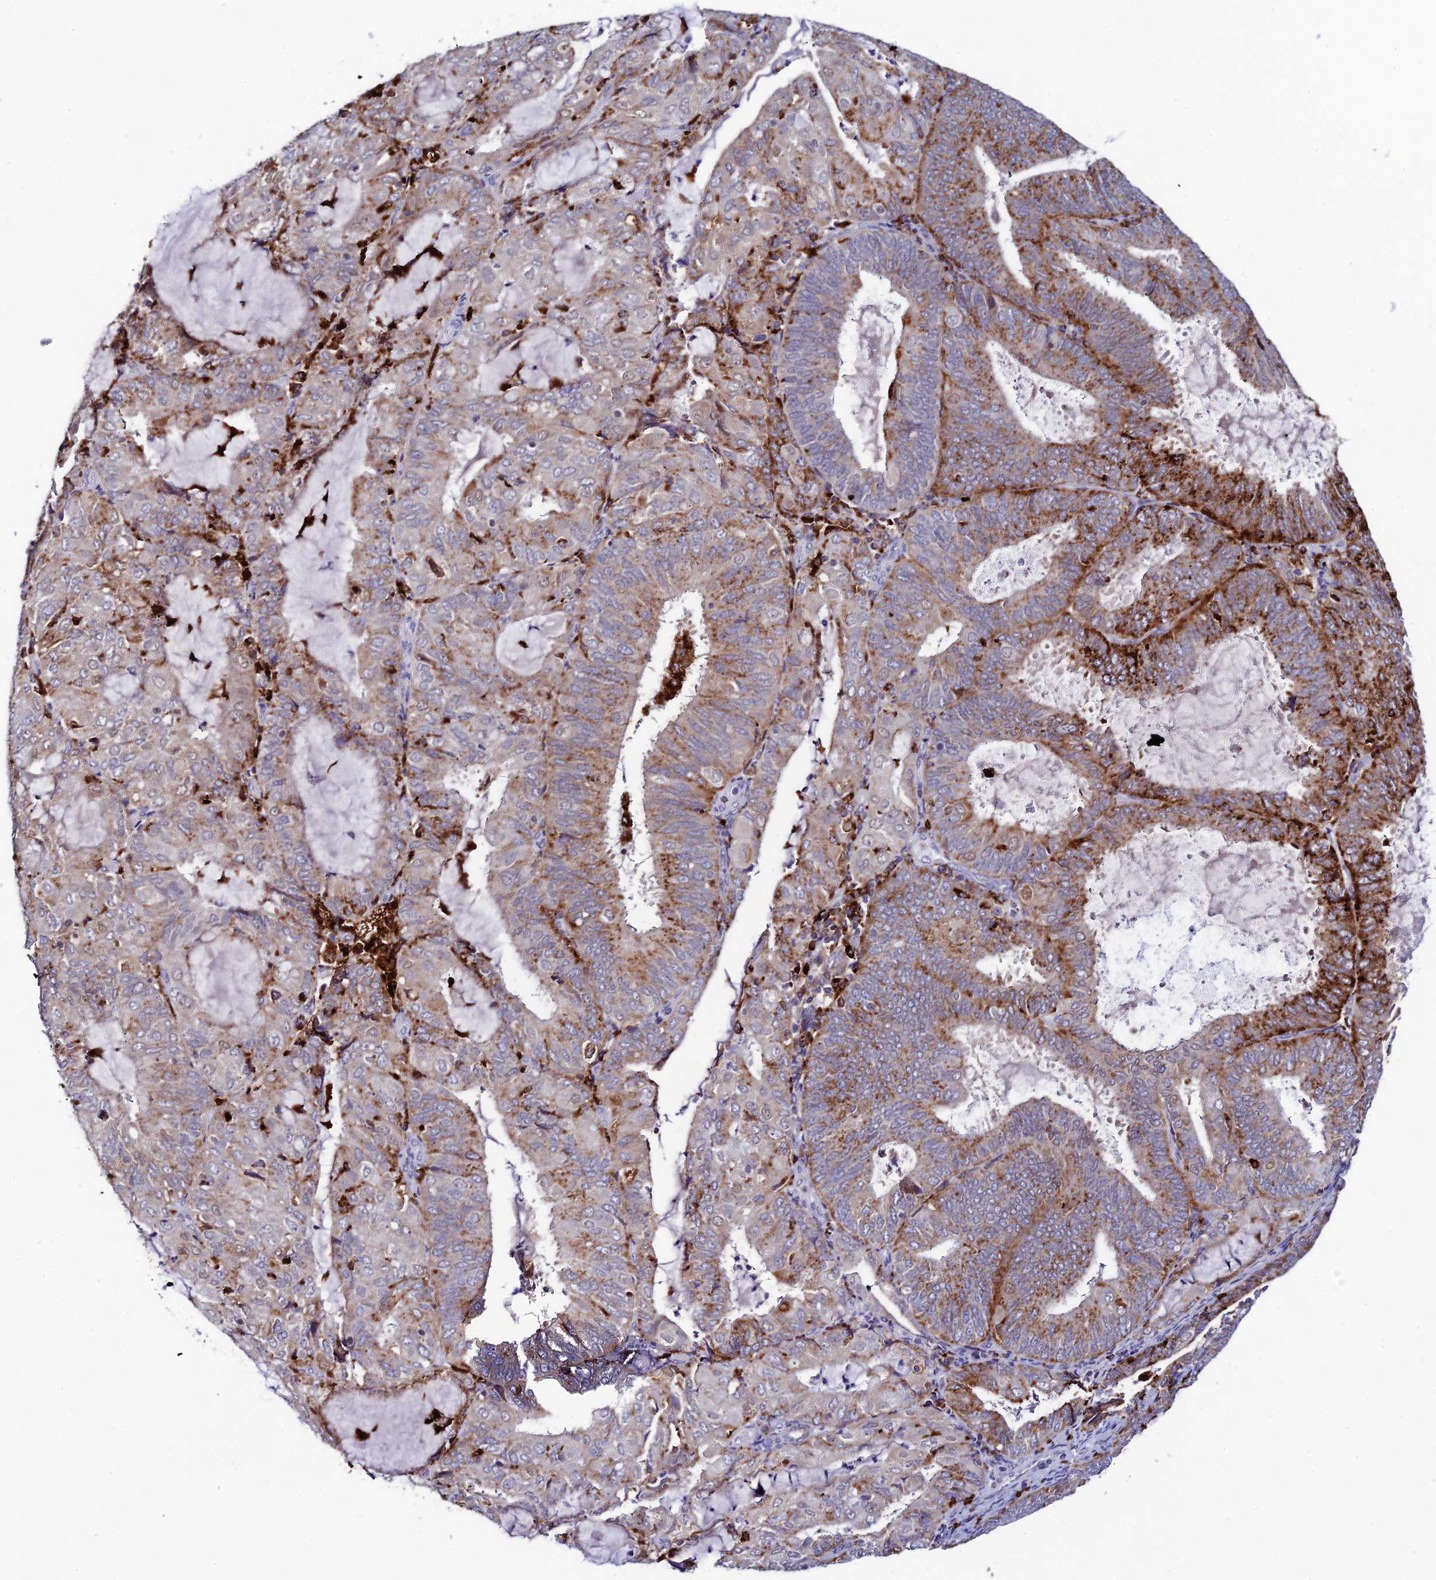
{"staining": {"intensity": "moderate", "quantity": "25%-75%", "location": "cytoplasmic/membranous"}, "tissue": "endometrial cancer", "cell_type": "Tumor cells", "image_type": "cancer", "snomed": [{"axis": "morphology", "description": "Adenocarcinoma, NOS"}, {"axis": "topography", "description": "Endometrium"}], "caption": "A histopathology image showing moderate cytoplasmic/membranous staining in approximately 25%-75% of tumor cells in endometrial cancer, as visualized by brown immunohistochemical staining.", "gene": "HIC1", "patient": {"sex": "female", "age": 81}}